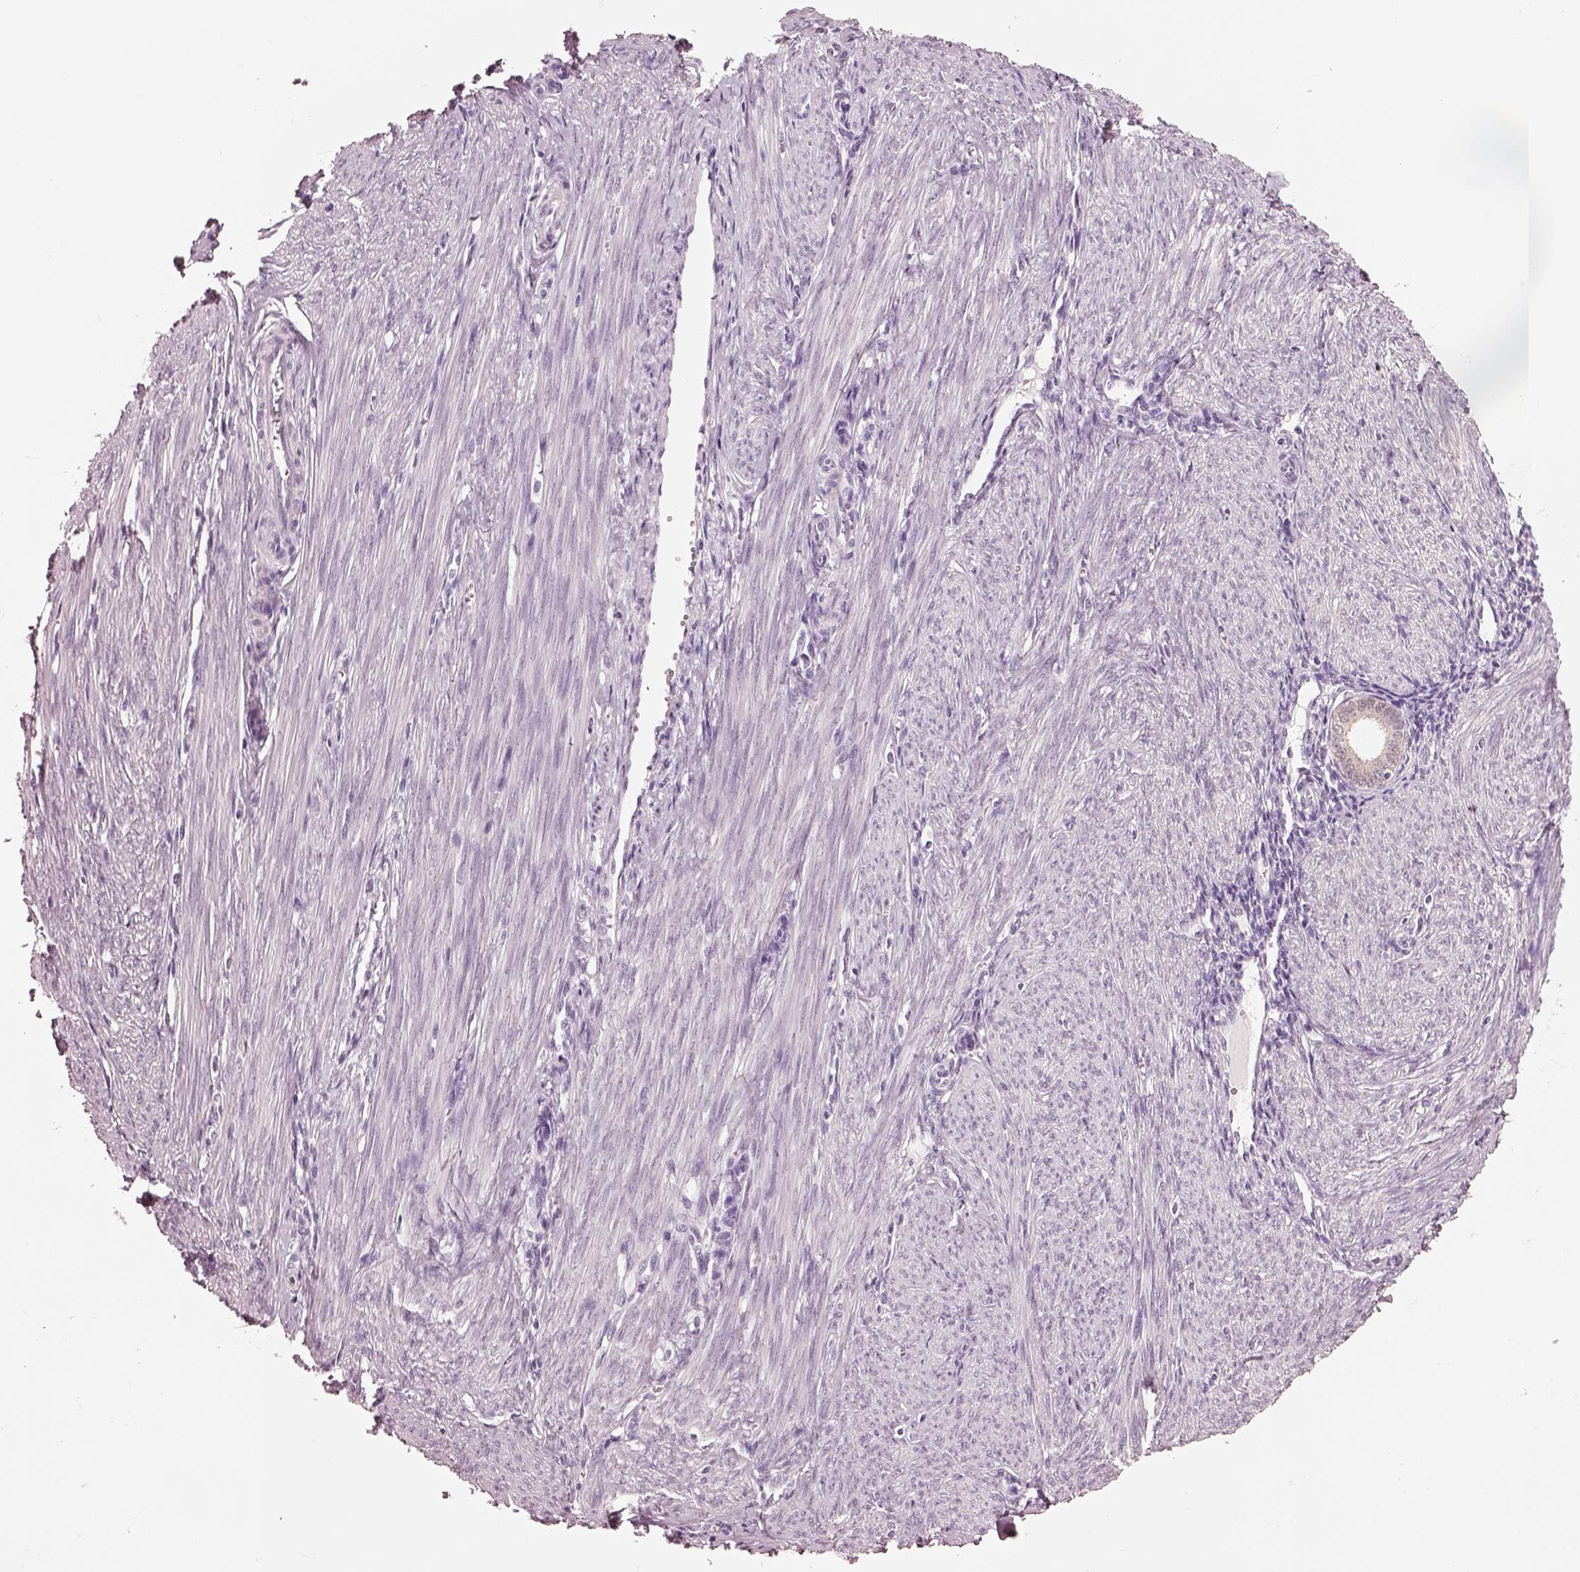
{"staining": {"intensity": "negative", "quantity": "none", "location": "none"}, "tissue": "endometrium", "cell_type": "Cells in endometrial stroma", "image_type": "normal", "snomed": [{"axis": "morphology", "description": "Normal tissue, NOS"}, {"axis": "topography", "description": "Endometrium"}], "caption": "The immunohistochemistry image has no significant positivity in cells in endometrial stroma of endometrium. The staining is performed using DAB (3,3'-diaminobenzidine) brown chromogen with nuclei counter-stained in using hematoxylin.", "gene": "ELSPBP1", "patient": {"sex": "female", "age": 39}}